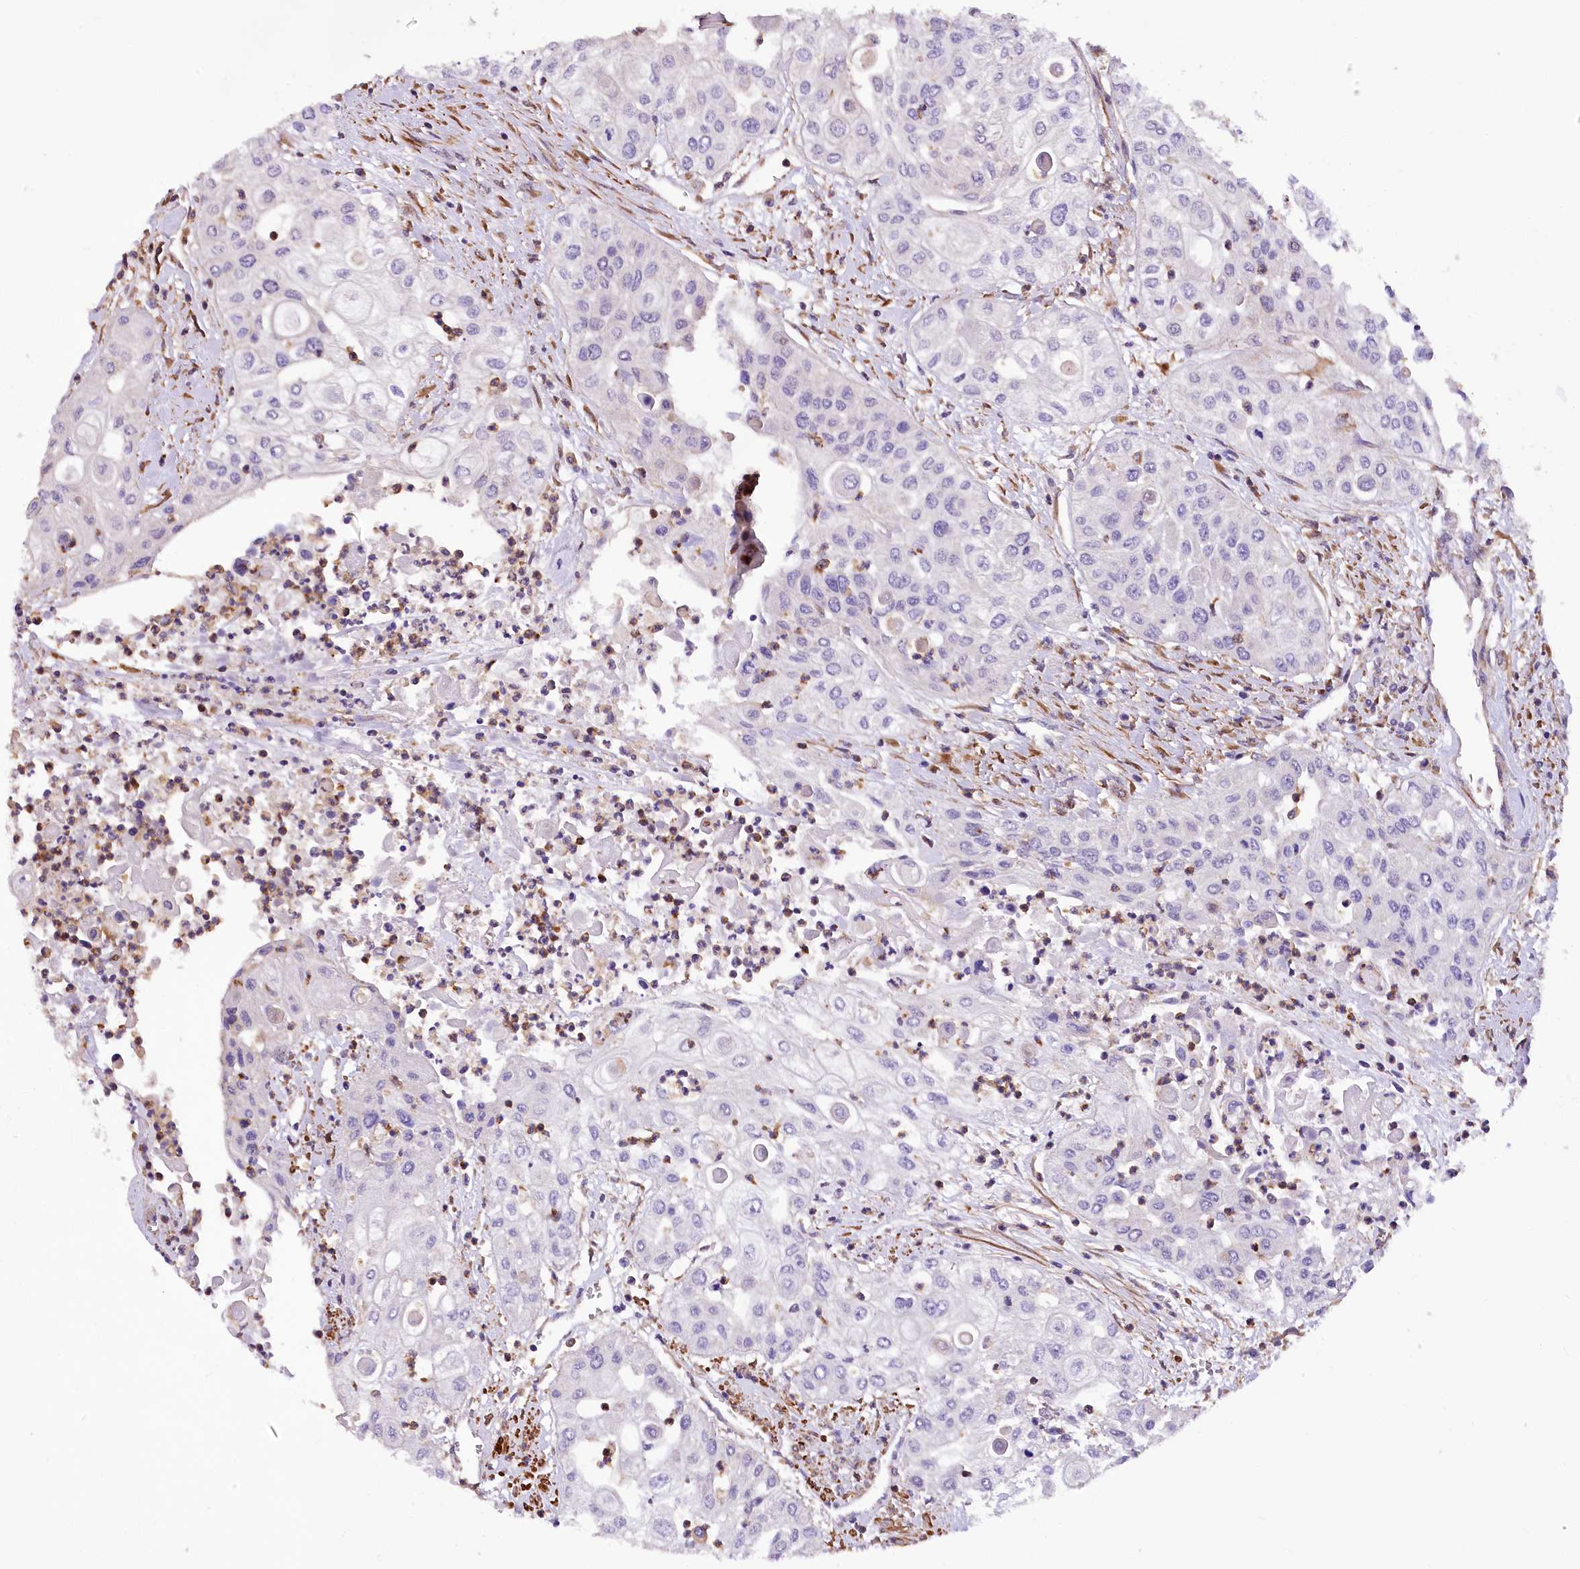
{"staining": {"intensity": "negative", "quantity": "none", "location": "none"}, "tissue": "urothelial cancer", "cell_type": "Tumor cells", "image_type": "cancer", "snomed": [{"axis": "morphology", "description": "Urothelial carcinoma, High grade"}, {"axis": "topography", "description": "Urinary bladder"}], "caption": "Urothelial cancer stained for a protein using immunohistochemistry reveals no staining tumor cells.", "gene": "DPP3", "patient": {"sex": "female", "age": 79}}